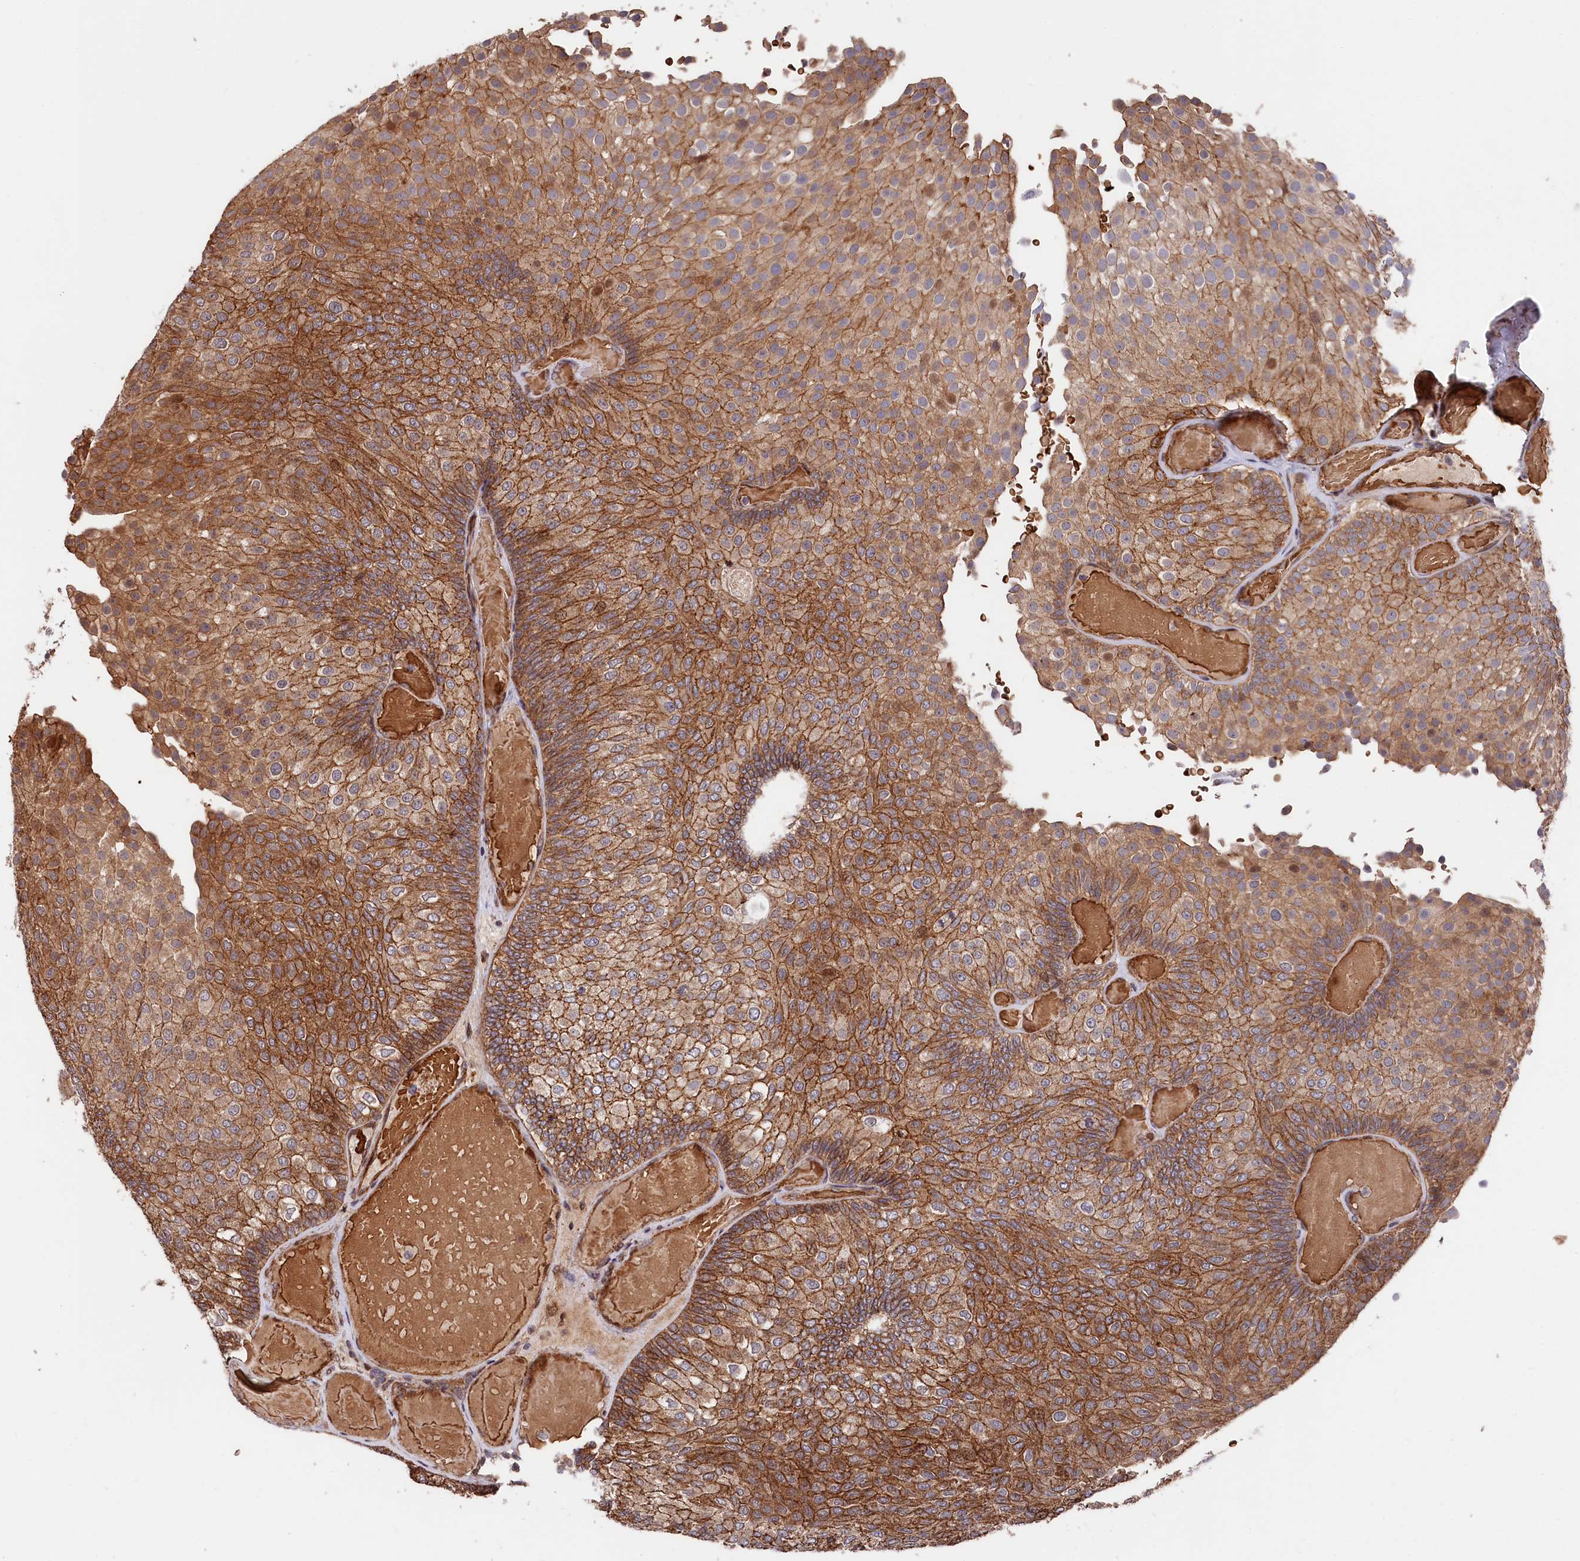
{"staining": {"intensity": "strong", "quantity": ">75%", "location": "cytoplasmic/membranous"}, "tissue": "urothelial cancer", "cell_type": "Tumor cells", "image_type": "cancer", "snomed": [{"axis": "morphology", "description": "Urothelial carcinoma, Low grade"}, {"axis": "topography", "description": "Urinary bladder"}], "caption": "This image displays IHC staining of human urothelial cancer, with high strong cytoplasmic/membranous staining in approximately >75% of tumor cells.", "gene": "TNKS1BP1", "patient": {"sex": "male", "age": 78}}